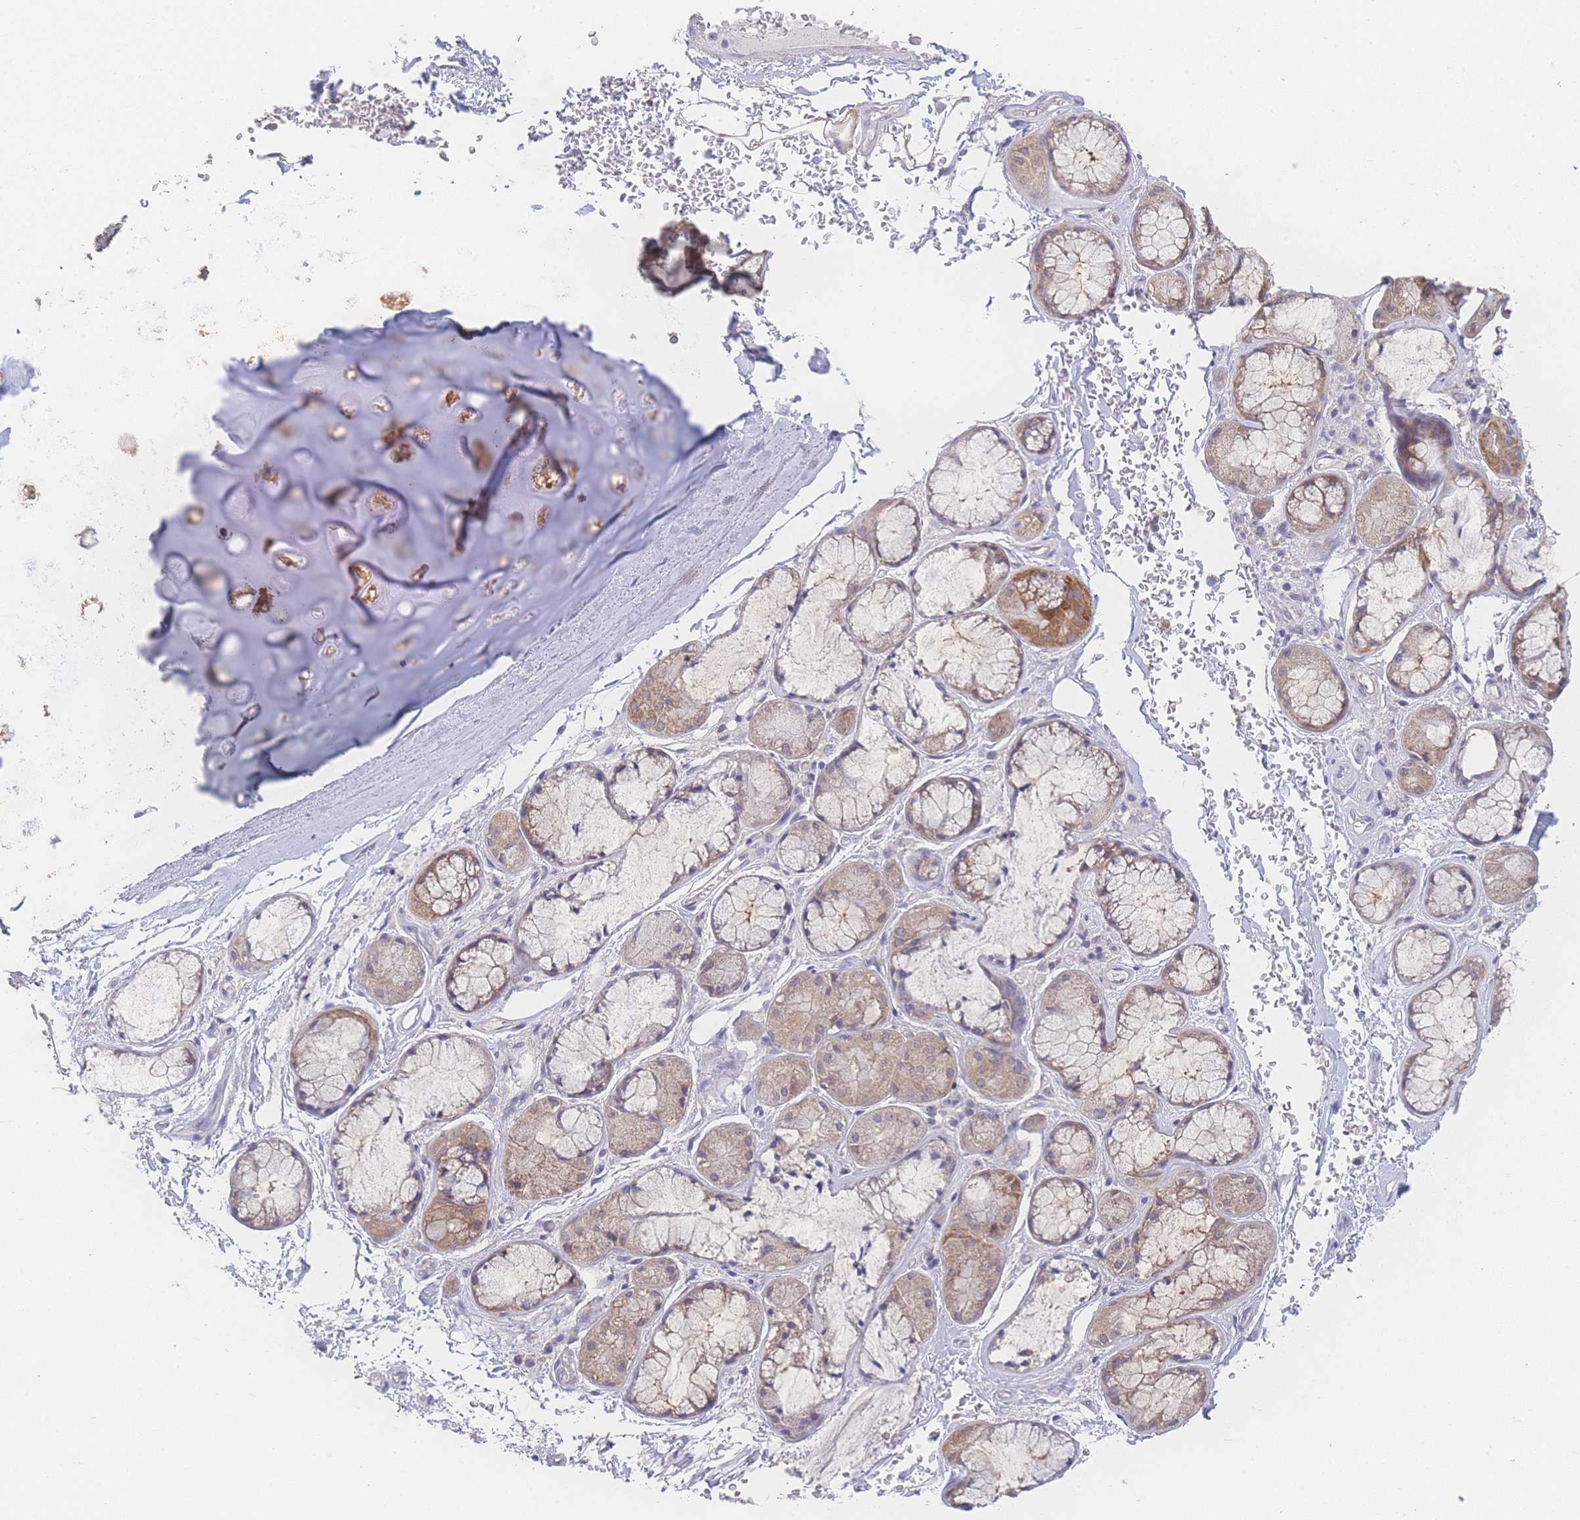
{"staining": {"intensity": "negative", "quantity": "none", "location": "none"}, "tissue": "adipose tissue", "cell_type": "Adipocytes", "image_type": "normal", "snomed": [{"axis": "morphology", "description": "Normal tissue, NOS"}, {"axis": "topography", "description": "Cartilage tissue"}], "caption": "An image of human adipose tissue is negative for staining in adipocytes. Brightfield microscopy of immunohistochemistry (IHC) stained with DAB (3,3'-diaminobenzidine) (brown) and hematoxylin (blue), captured at high magnification.", "gene": "GIPR", "patient": {"sex": "male", "age": 73}}